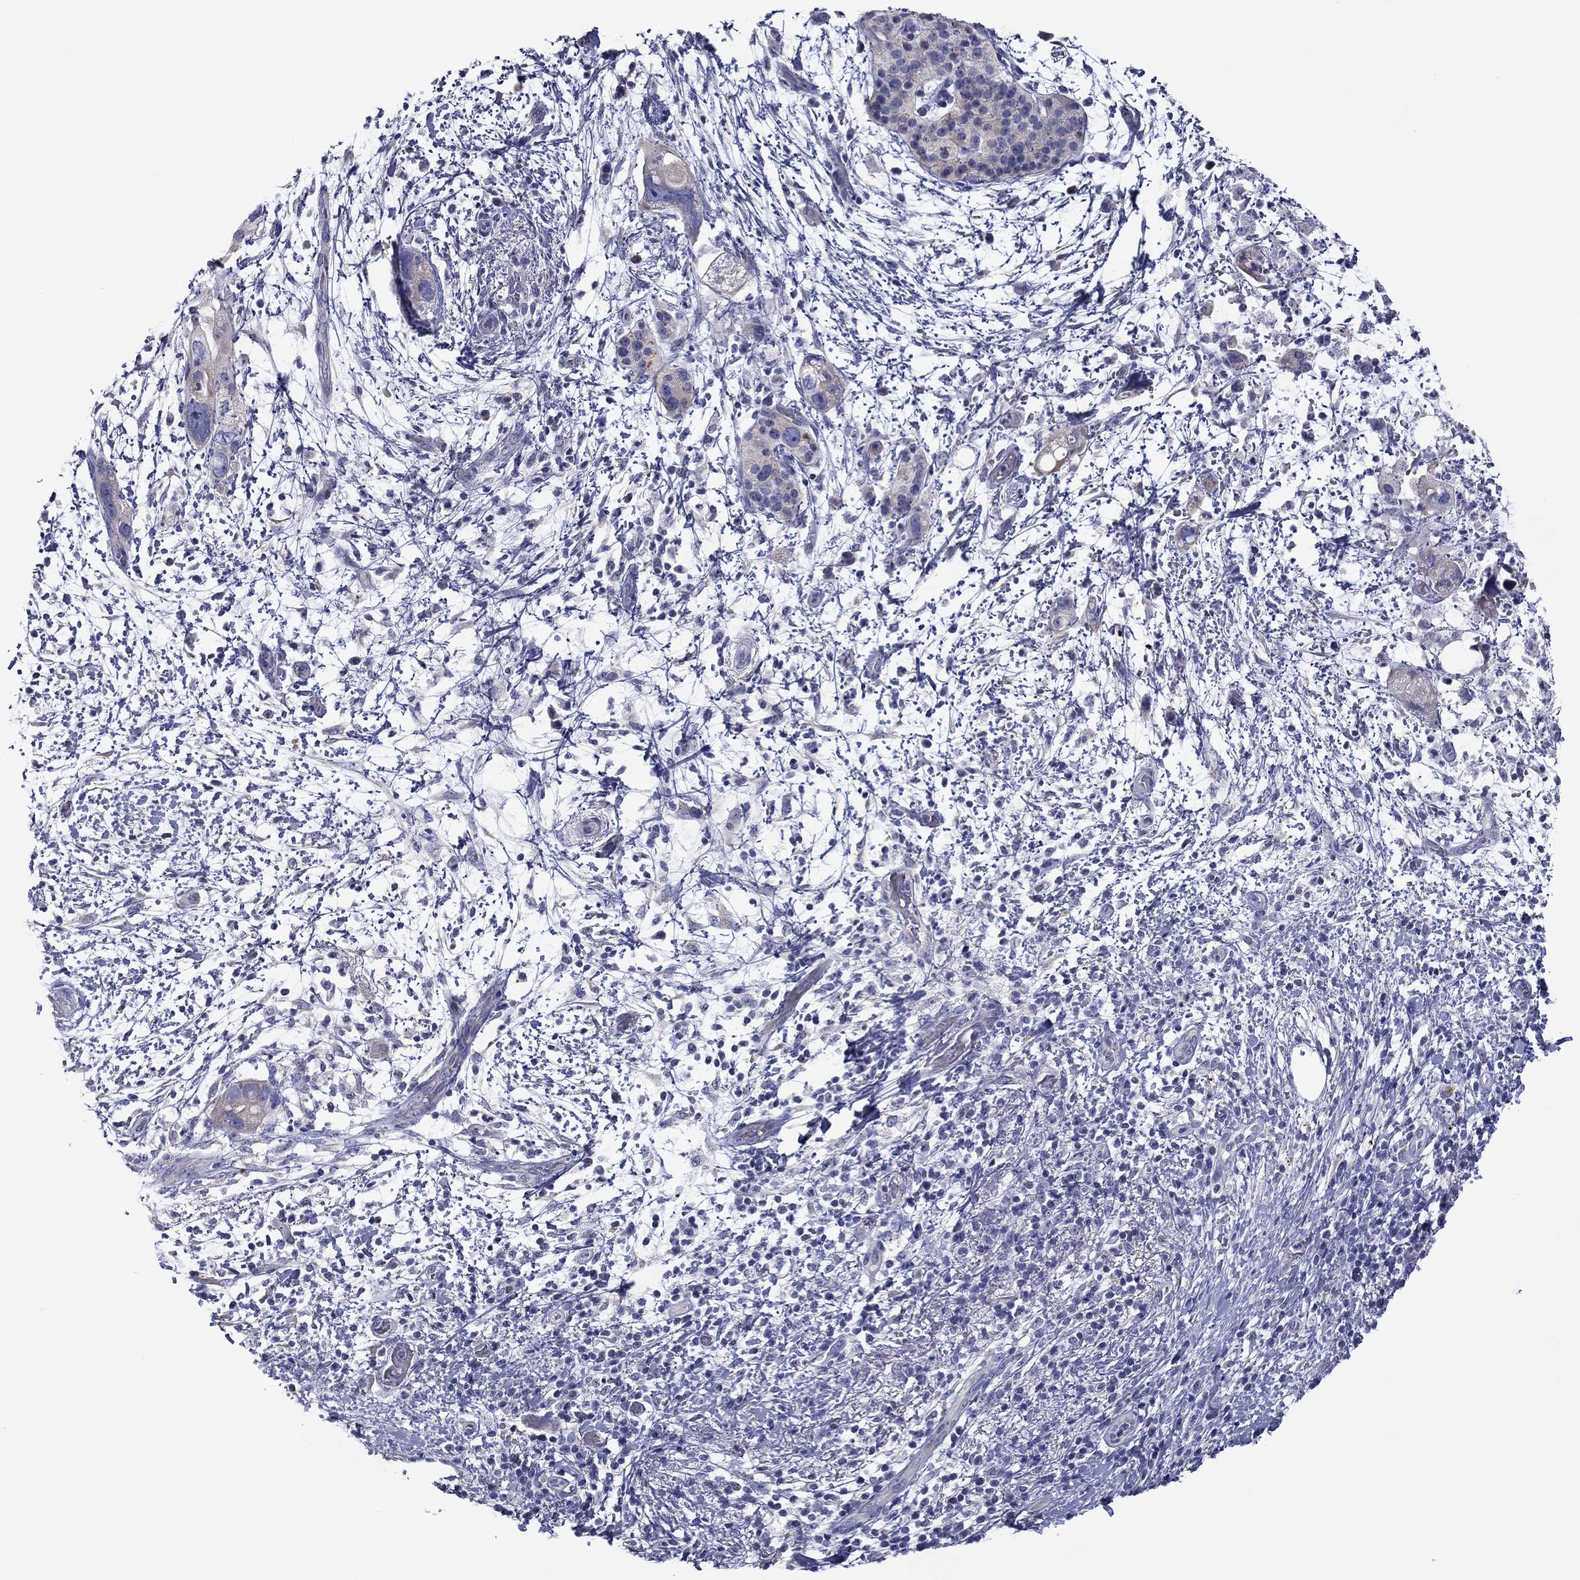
{"staining": {"intensity": "negative", "quantity": "none", "location": "none"}, "tissue": "pancreatic cancer", "cell_type": "Tumor cells", "image_type": "cancer", "snomed": [{"axis": "morphology", "description": "Adenocarcinoma, NOS"}, {"axis": "topography", "description": "Pancreas"}], "caption": "DAB (3,3'-diaminobenzidine) immunohistochemical staining of pancreatic cancer (adenocarcinoma) demonstrates no significant expression in tumor cells.", "gene": "SPATA7", "patient": {"sex": "female", "age": 72}}